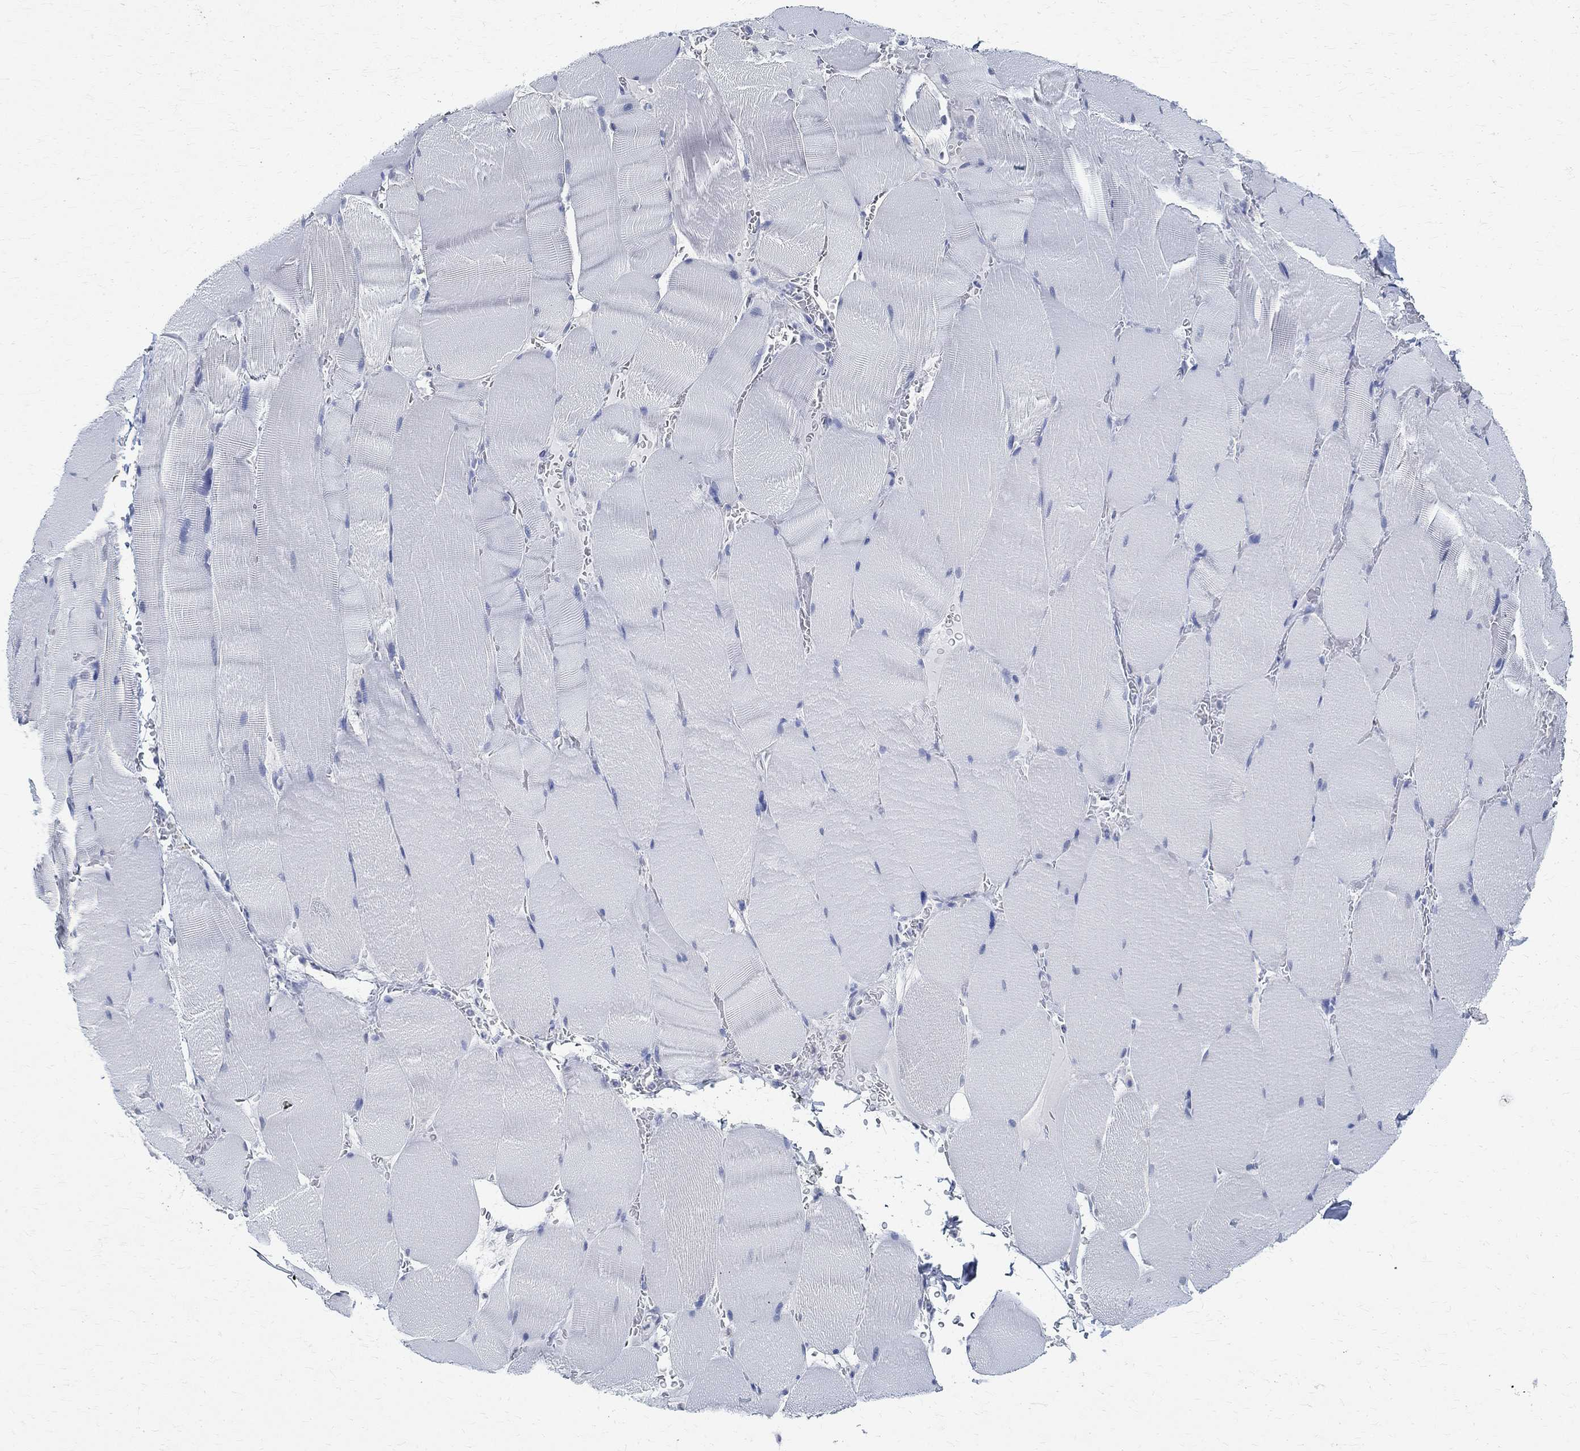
{"staining": {"intensity": "negative", "quantity": "none", "location": "none"}, "tissue": "skeletal muscle", "cell_type": "Myocytes", "image_type": "normal", "snomed": [{"axis": "morphology", "description": "Normal tissue, NOS"}, {"axis": "topography", "description": "Skeletal muscle"}], "caption": "DAB immunohistochemical staining of normal skeletal muscle demonstrates no significant positivity in myocytes.", "gene": "TMEM221", "patient": {"sex": "male", "age": 56}}